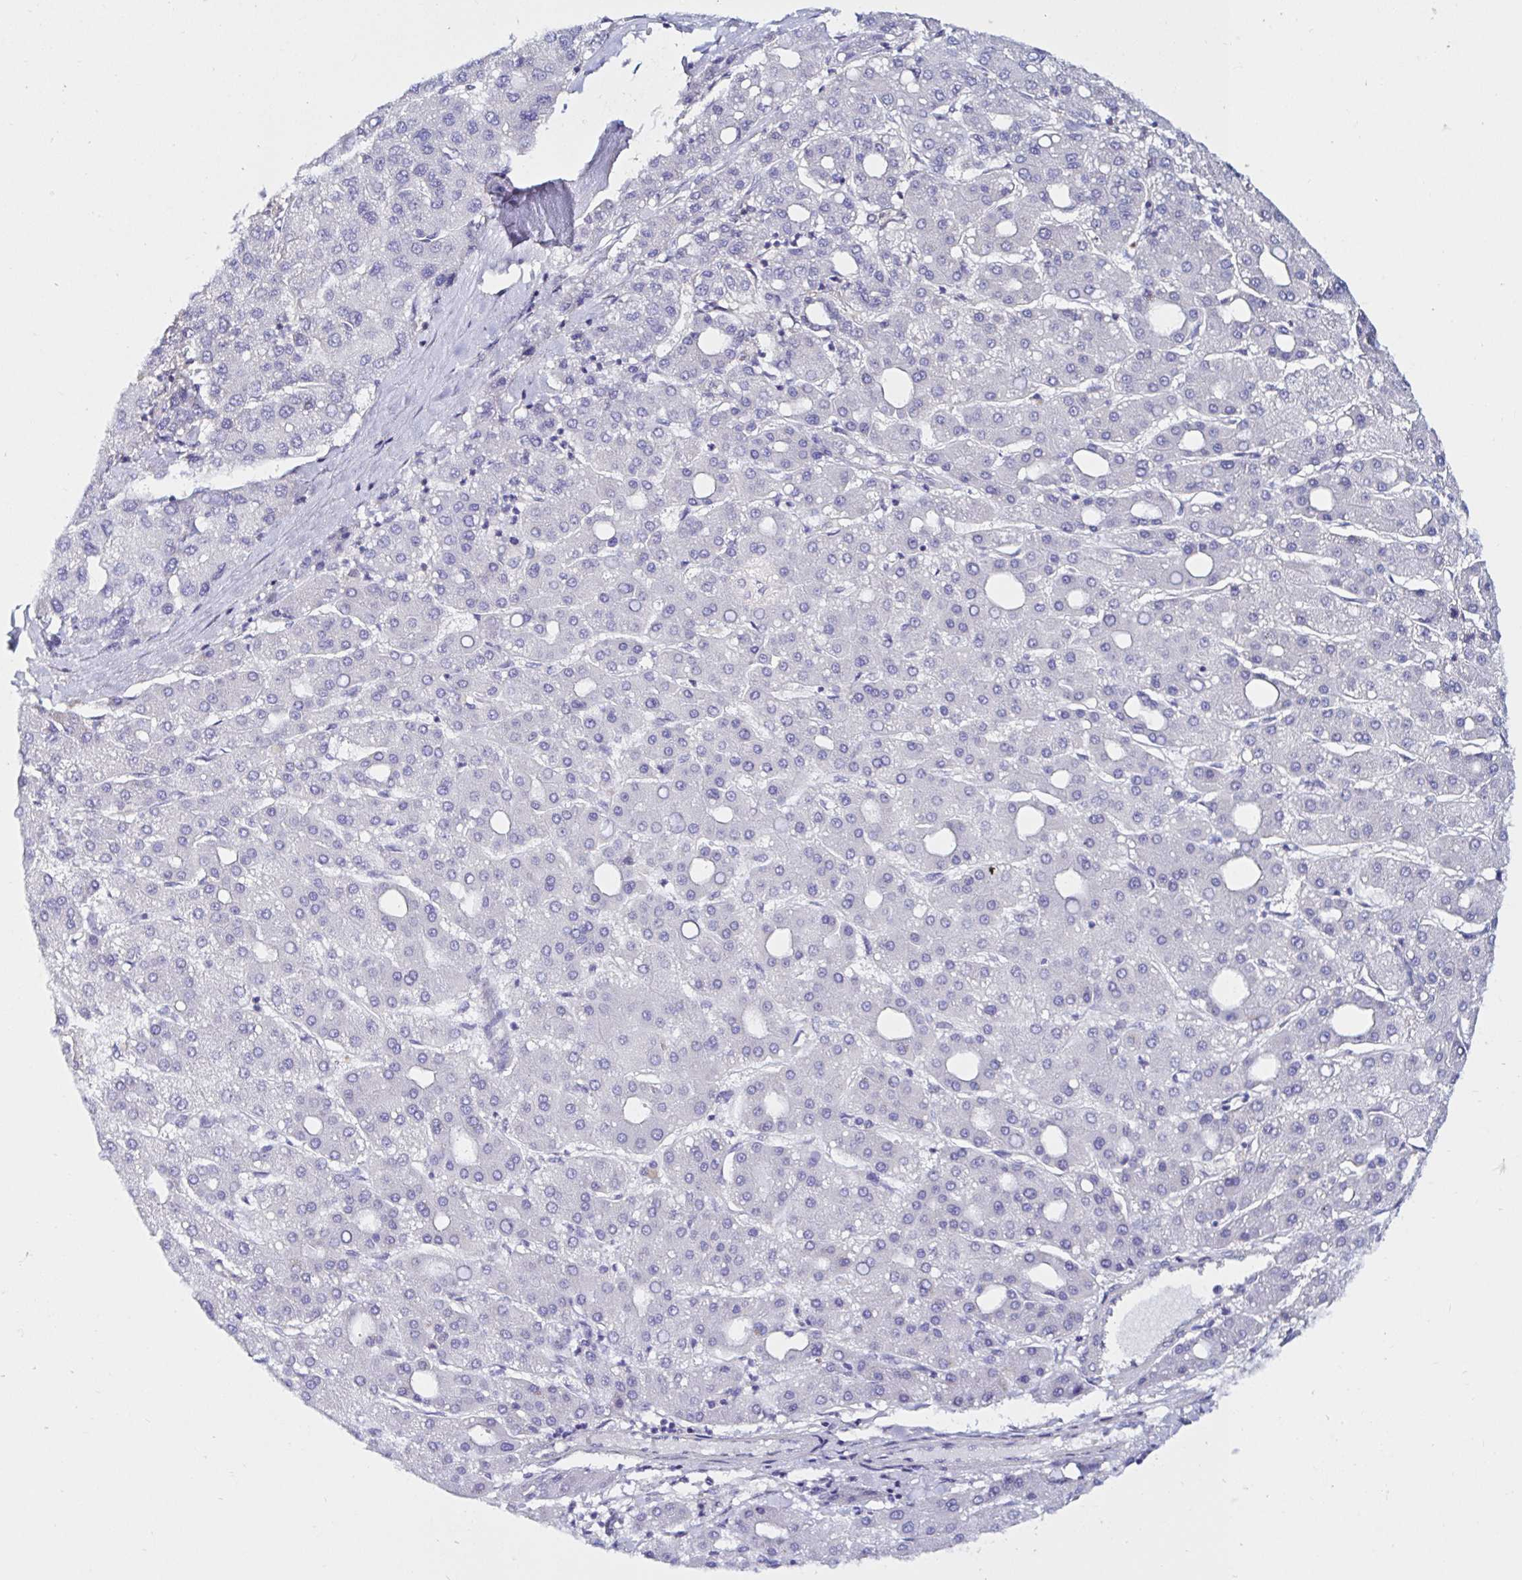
{"staining": {"intensity": "negative", "quantity": "none", "location": "none"}, "tissue": "liver cancer", "cell_type": "Tumor cells", "image_type": "cancer", "snomed": [{"axis": "morphology", "description": "Carcinoma, Hepatocellular, NOS"}, {"axis": "topography", "description": "Liver"}], "caption": "Protein analysis of liver cancer (hepatocellular carcinoma) shows no significant expression in tumor cells.", "gene": "RSRP1", "patient": {"sex": "male", "age": 65}}